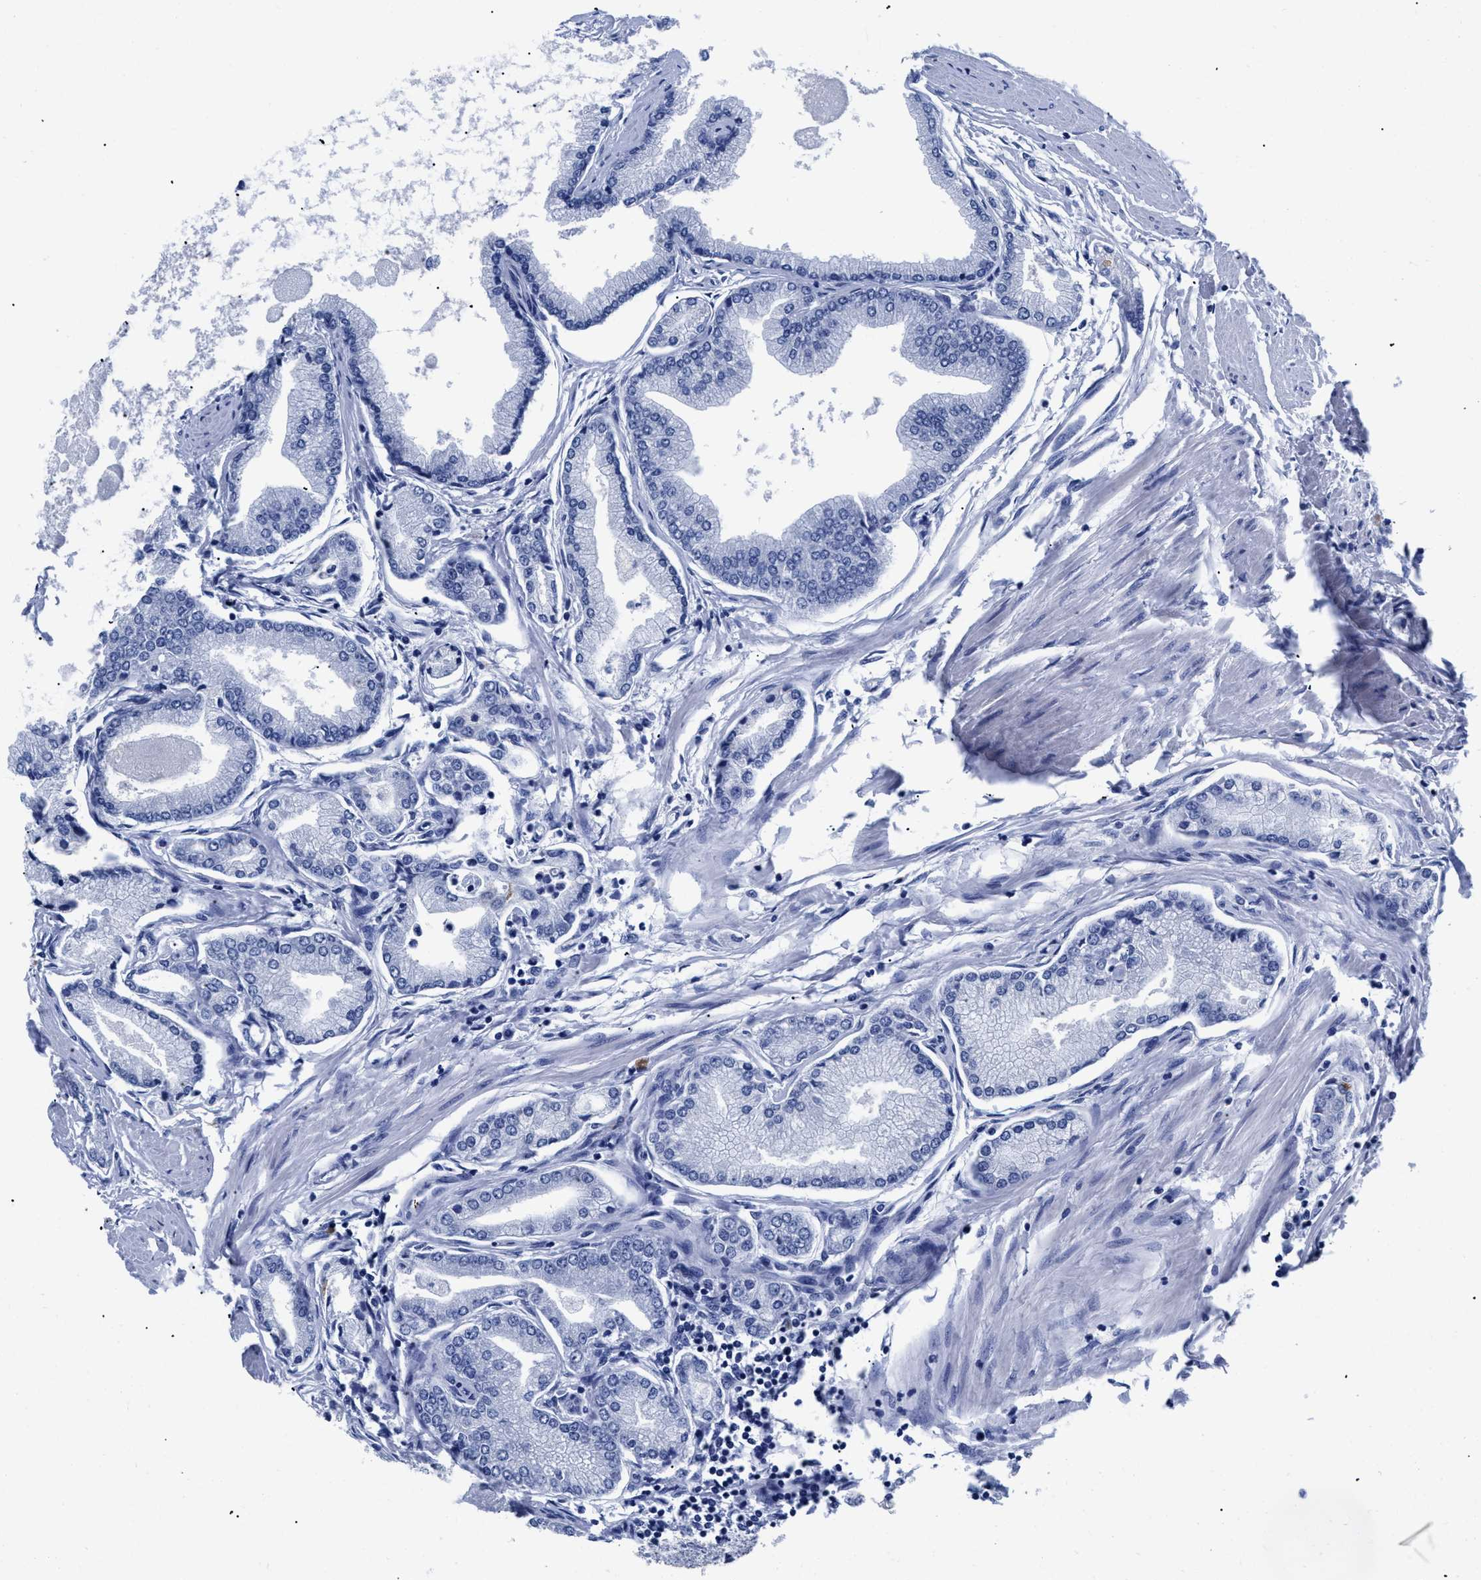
{"staining": {"intensity": "negative", "quantity": "none", "location": "none"}, "tissue": "prostate cancer", "cell_type": "Tumor cells", "image_type": "cancer", "snomed": [{"axis": "morphology", "description": "Adenocarcinoma, High grade"}, {"axis": "topography", "description": "Prostate"}], "caption": "High power microscopy micrograph of an IHC histopathology image of adenocarcinoma (high-grade) (prostate), revealing no significant staining in tumor cells.", "gene": "TREML1", "patient": {"sex": "male", "age": 61}}